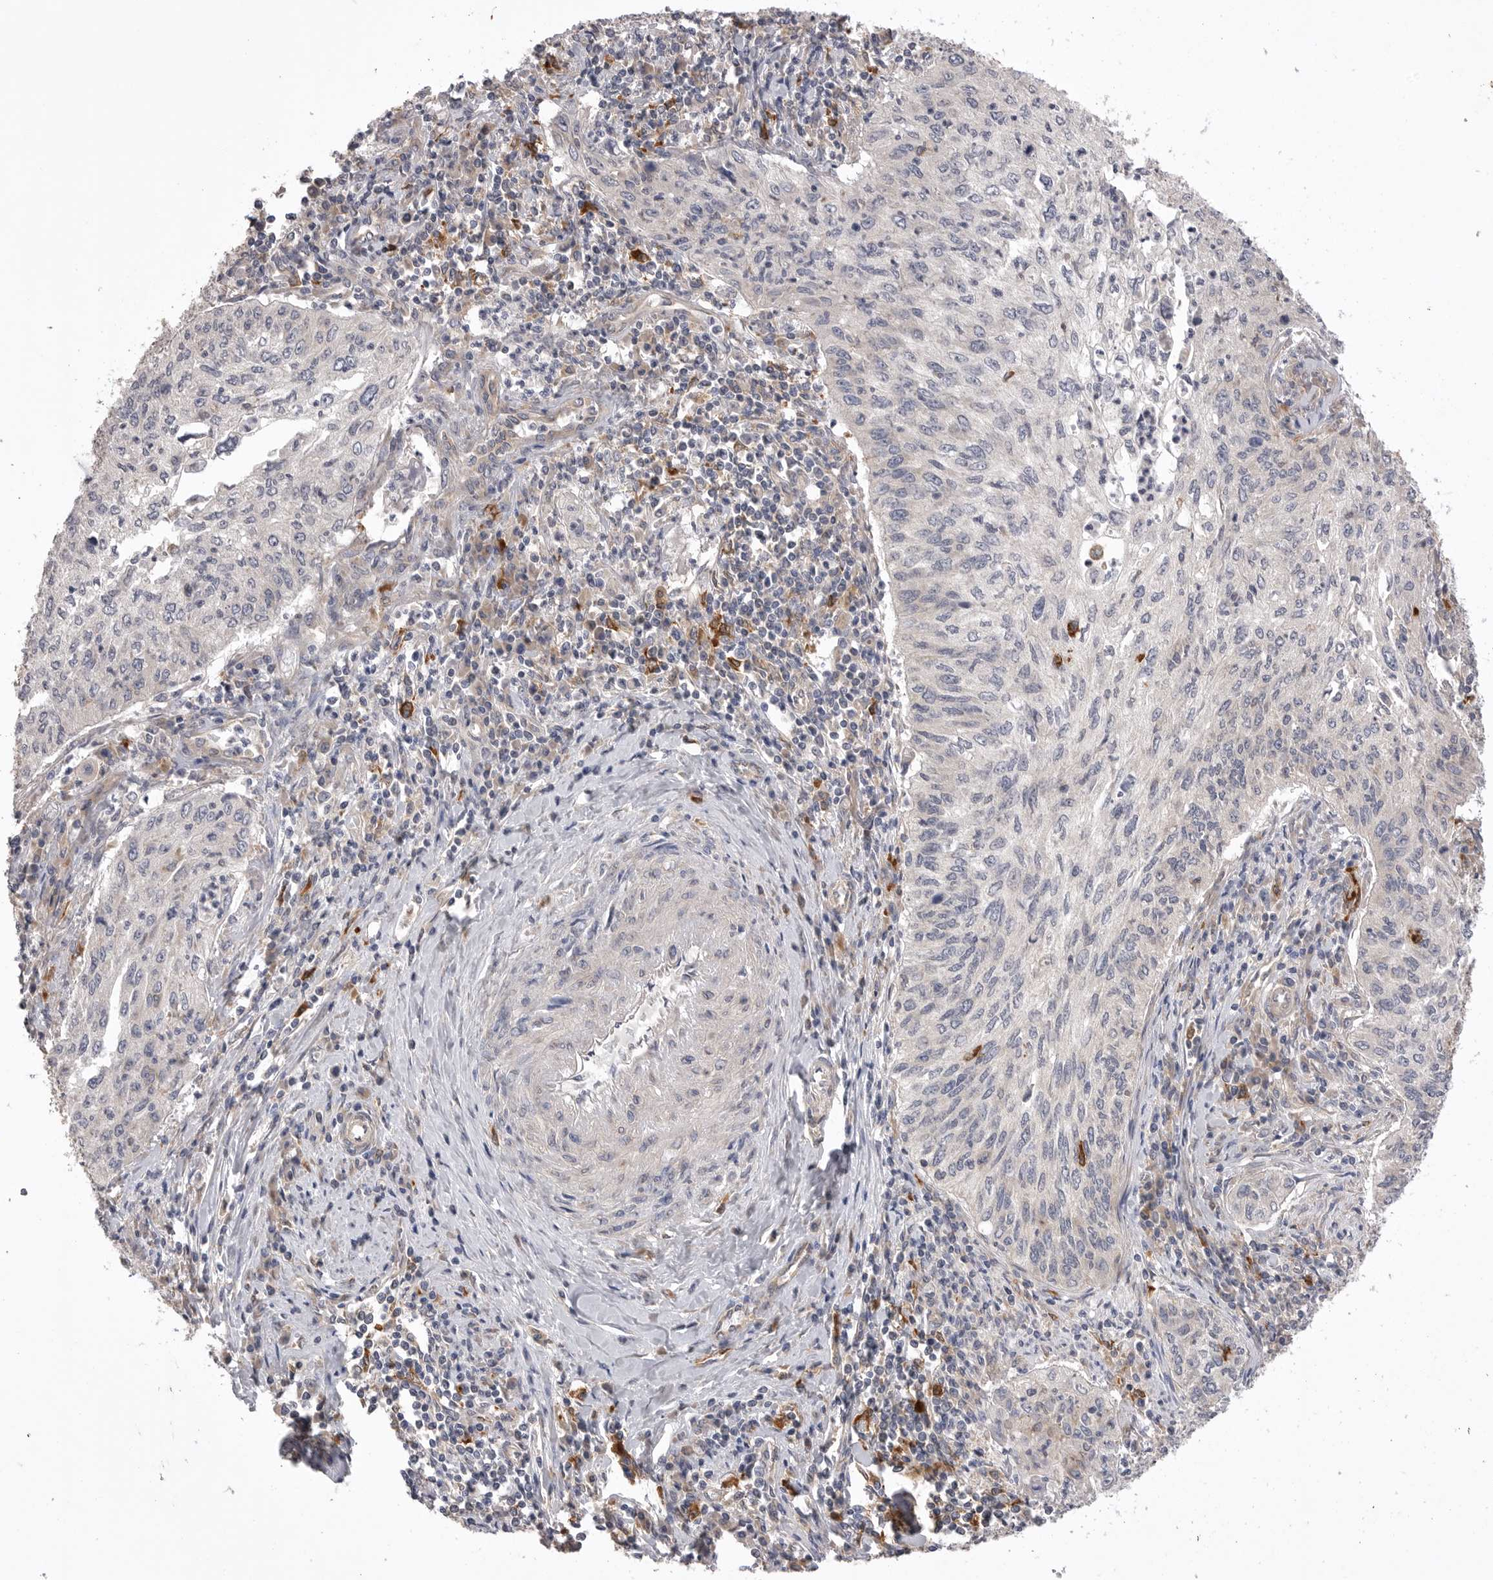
{"staining": {"intensity": "negative", "quantity": "none", "location": "none"}, "tissue": "cervical cancer", "cell_type": "Tumor cells", "image_type": "cancer", "snomed": [{"axis": "morphology", "description": "Squamous cell carcinoma, NOS"}, {"axis": "topography", "description": "Cervix"}], "caption": "Cervical squamous cell carcinoma was stained to show a protein in brown. There is no significant expression in tumor cells.", "gene": "VAC14", "patient": {"sex": "female", "age": 30}}